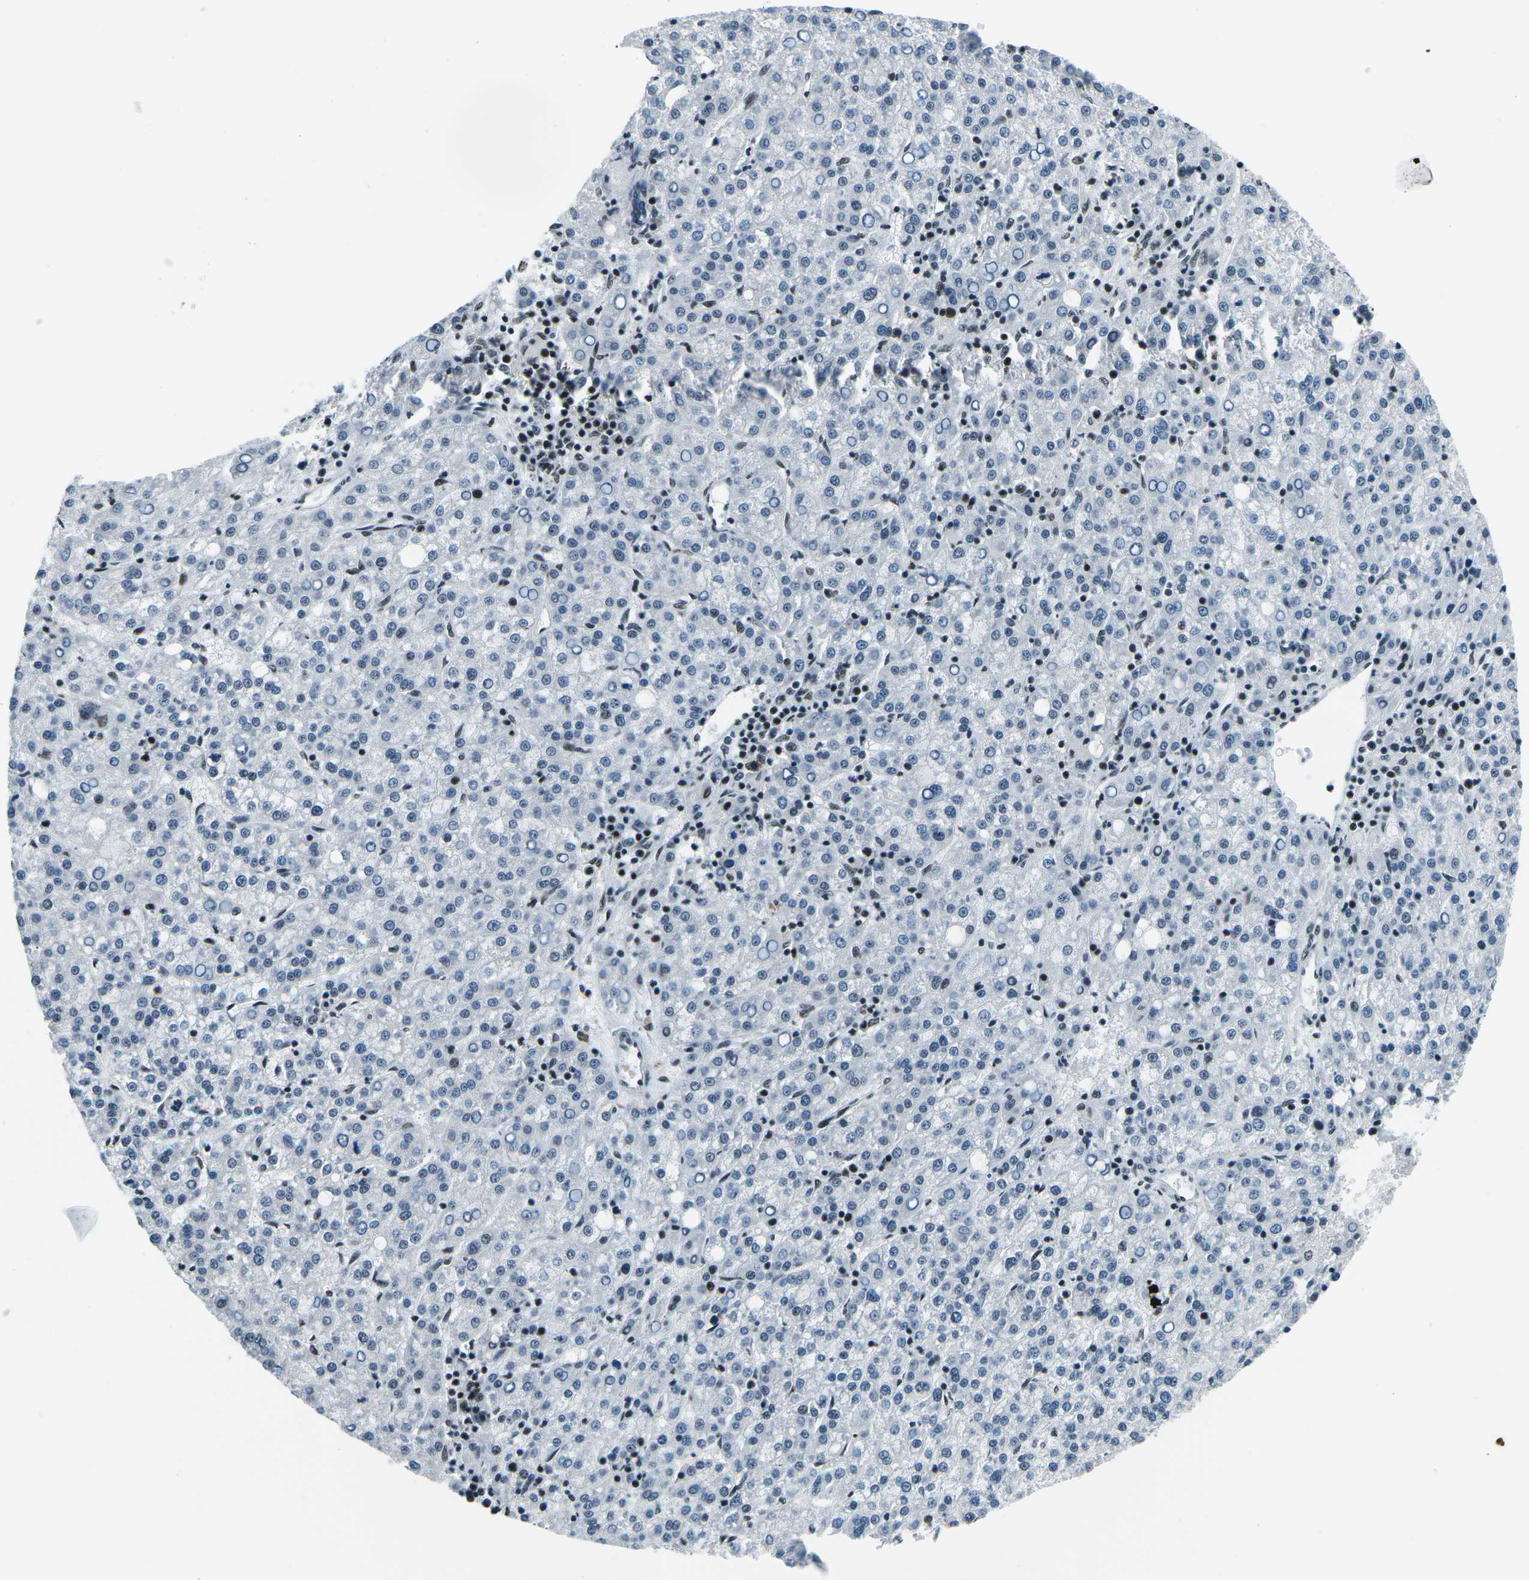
{"staining": {"intensity": "negative", "quantity": "none", "location": "none"}, "tissue": "liver cancer", "cell_type": "Tumor cells", "image_type": "cancer", "snomed": [{"axis": "morphology", "description": "Carcinoma, Hepatocellular, NOS"}, {"axis": "topography", "description": "Liver"}], "caption": "Immunohistochemistry of hepatocellular carcinoma (liver) shows no positivity in tumor cells.", "gene": "RBL2", "patient": {"sex": "female", "age": 58}}